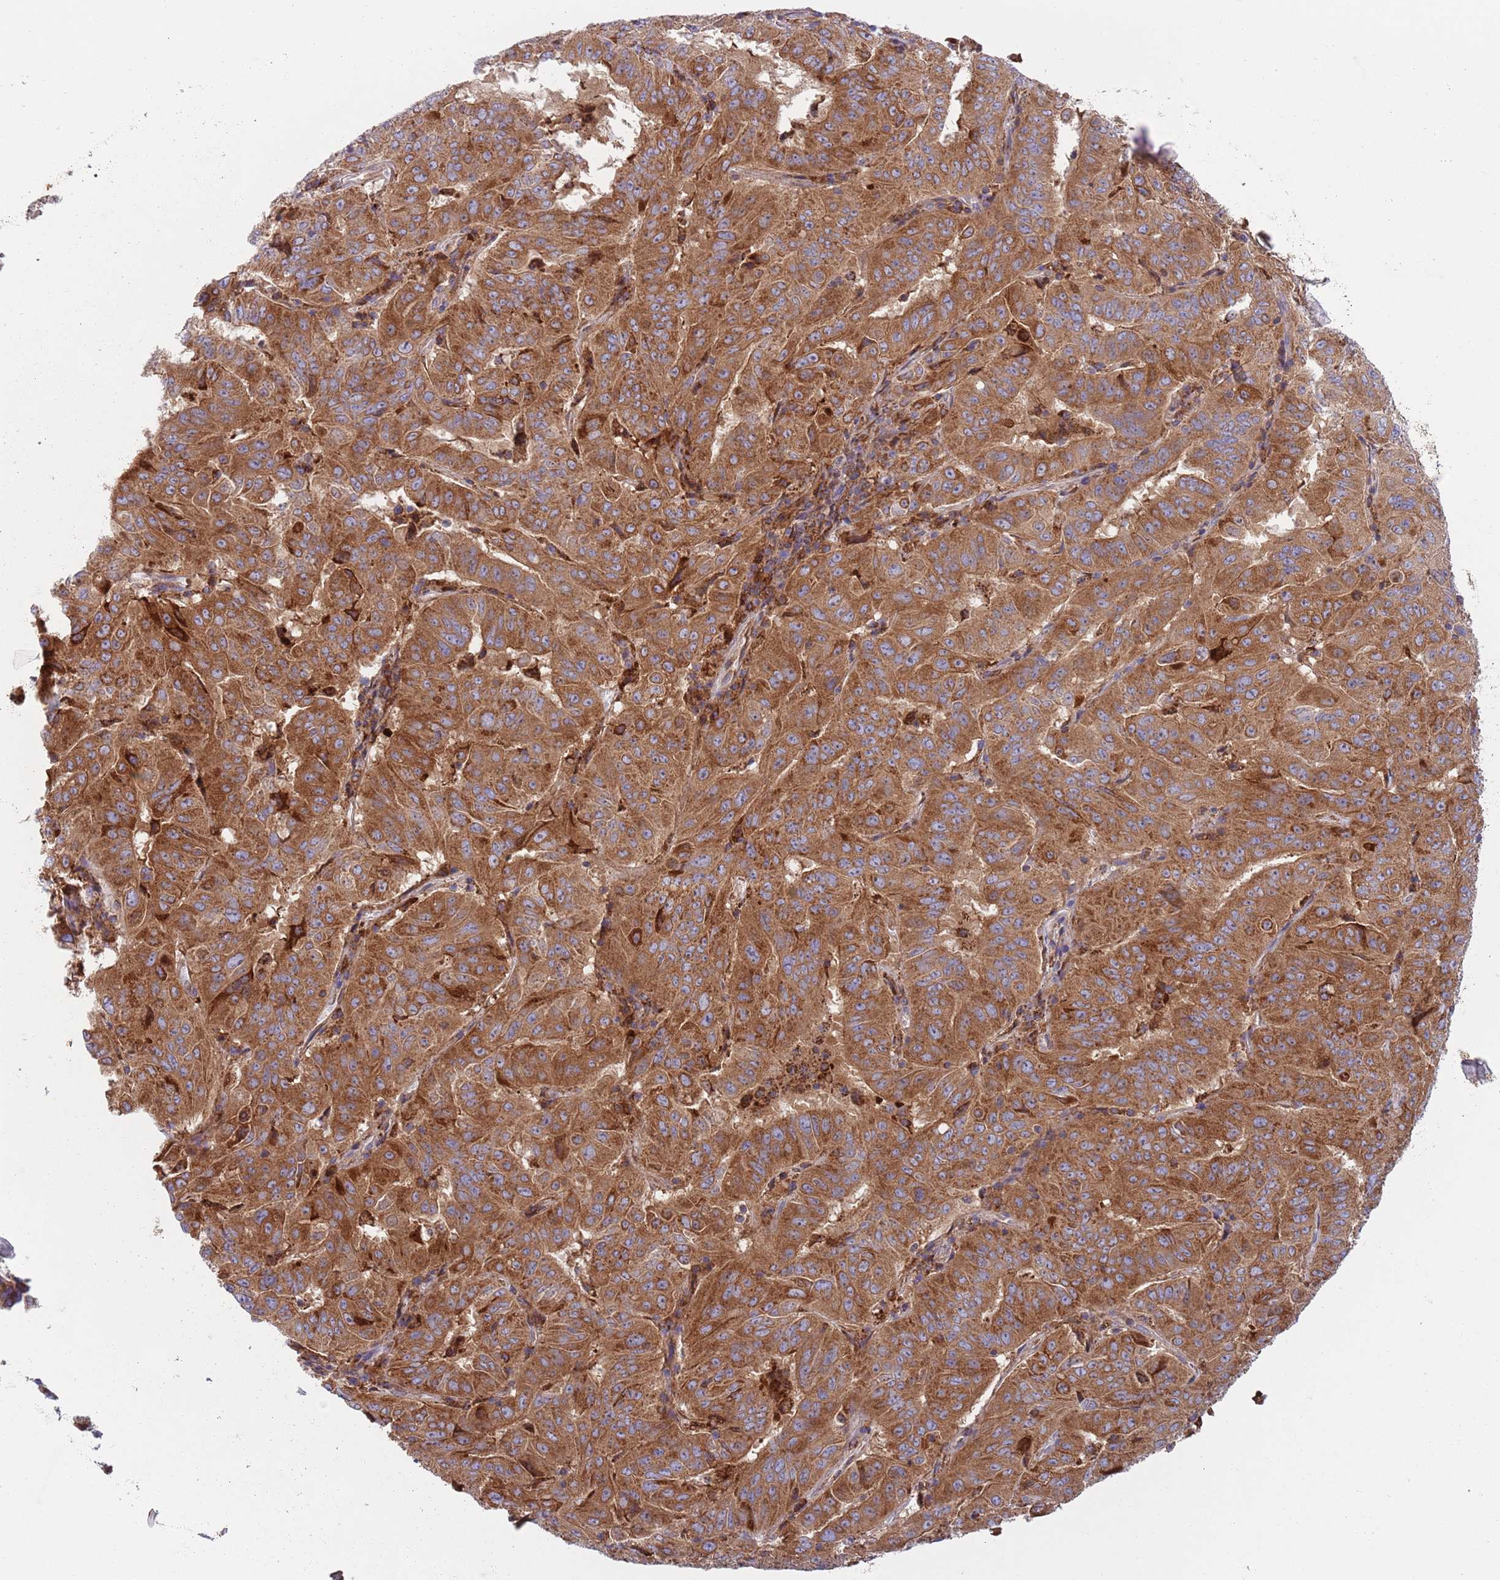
{"staining": {"intensity": "strong", "quantity": ">75%", "location": "cytoplasmic/membranous"}, "tissue": "pancreatic cancer", "cell_type": "Tumor cells", "image_type": "cancer", "snomed": [{"axis": "morphology", "description": "Adenocarcinoma, NOS"}, {"axis": "topography", "description": "Pancreas"}], "caption": "This histopathology image demonstrates IHC staining of human adenocarcinoma (pancreatic), with high strong cytoplasmic/membranous positivity in approximately >75% of tumor cells.", "gene": "ZMYM5", "patient": {"sex": "male", "age": 63}}